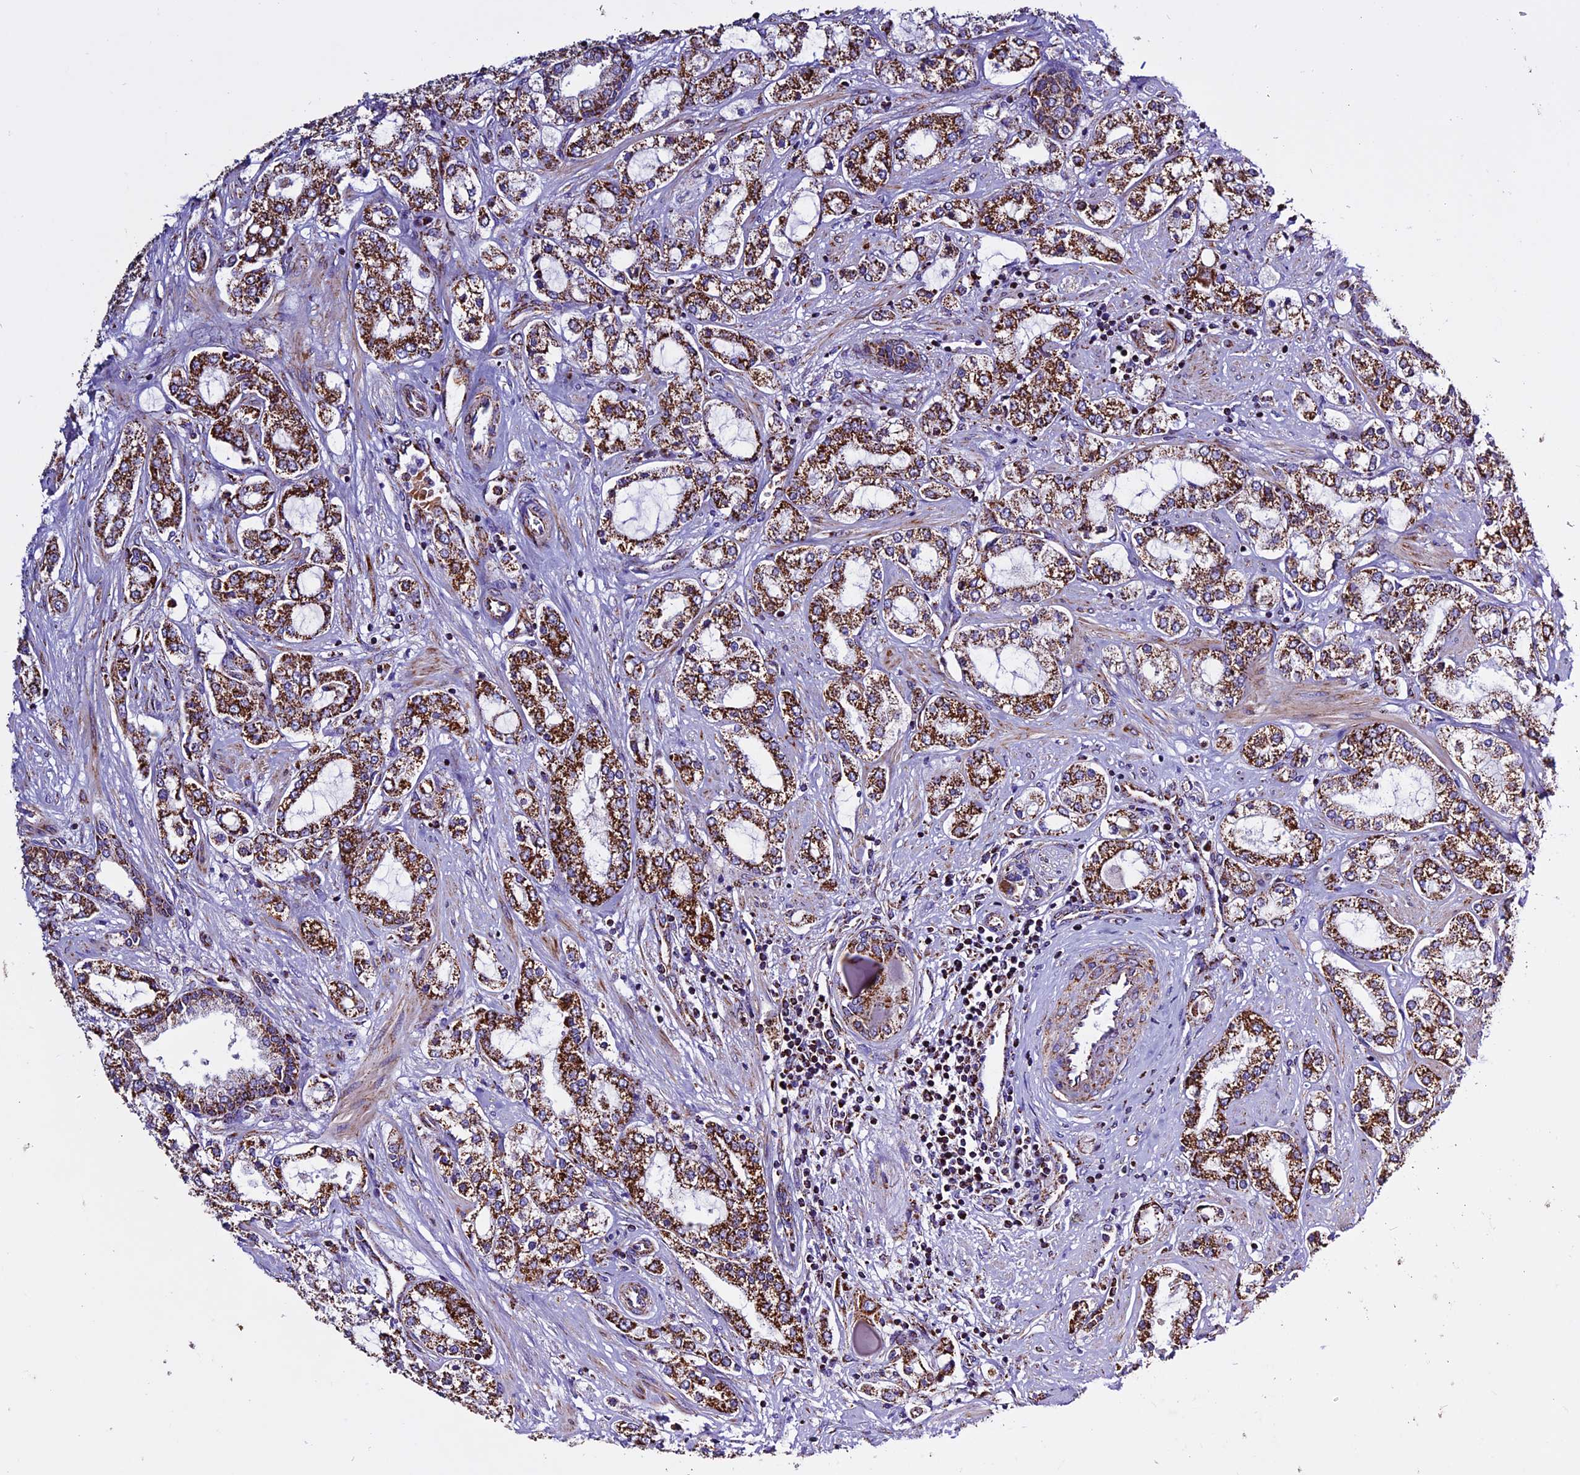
{"staining": {"intensity": "strong", "quantity": ">75%", "location": "cytoplasmic/membranous"}, "tissue": "prostate cancer", "cell_type": "Tumor cells", "image_type": "cancer", "snomed": [{"axis": "morphology", "description": "Adenocarcinoma, High grade"}, {"axis": "topography", "description": "Prostate"}], "caption": "There is high levels of strong cytoplasmic/membranous expression in tumor cells of prostate high-grade adenocarcinoma, as demonstrated by immunohistochemical staining (brown color).", "gene": "CX3CL1", "patient": {"sex": "male", "age": 64}}